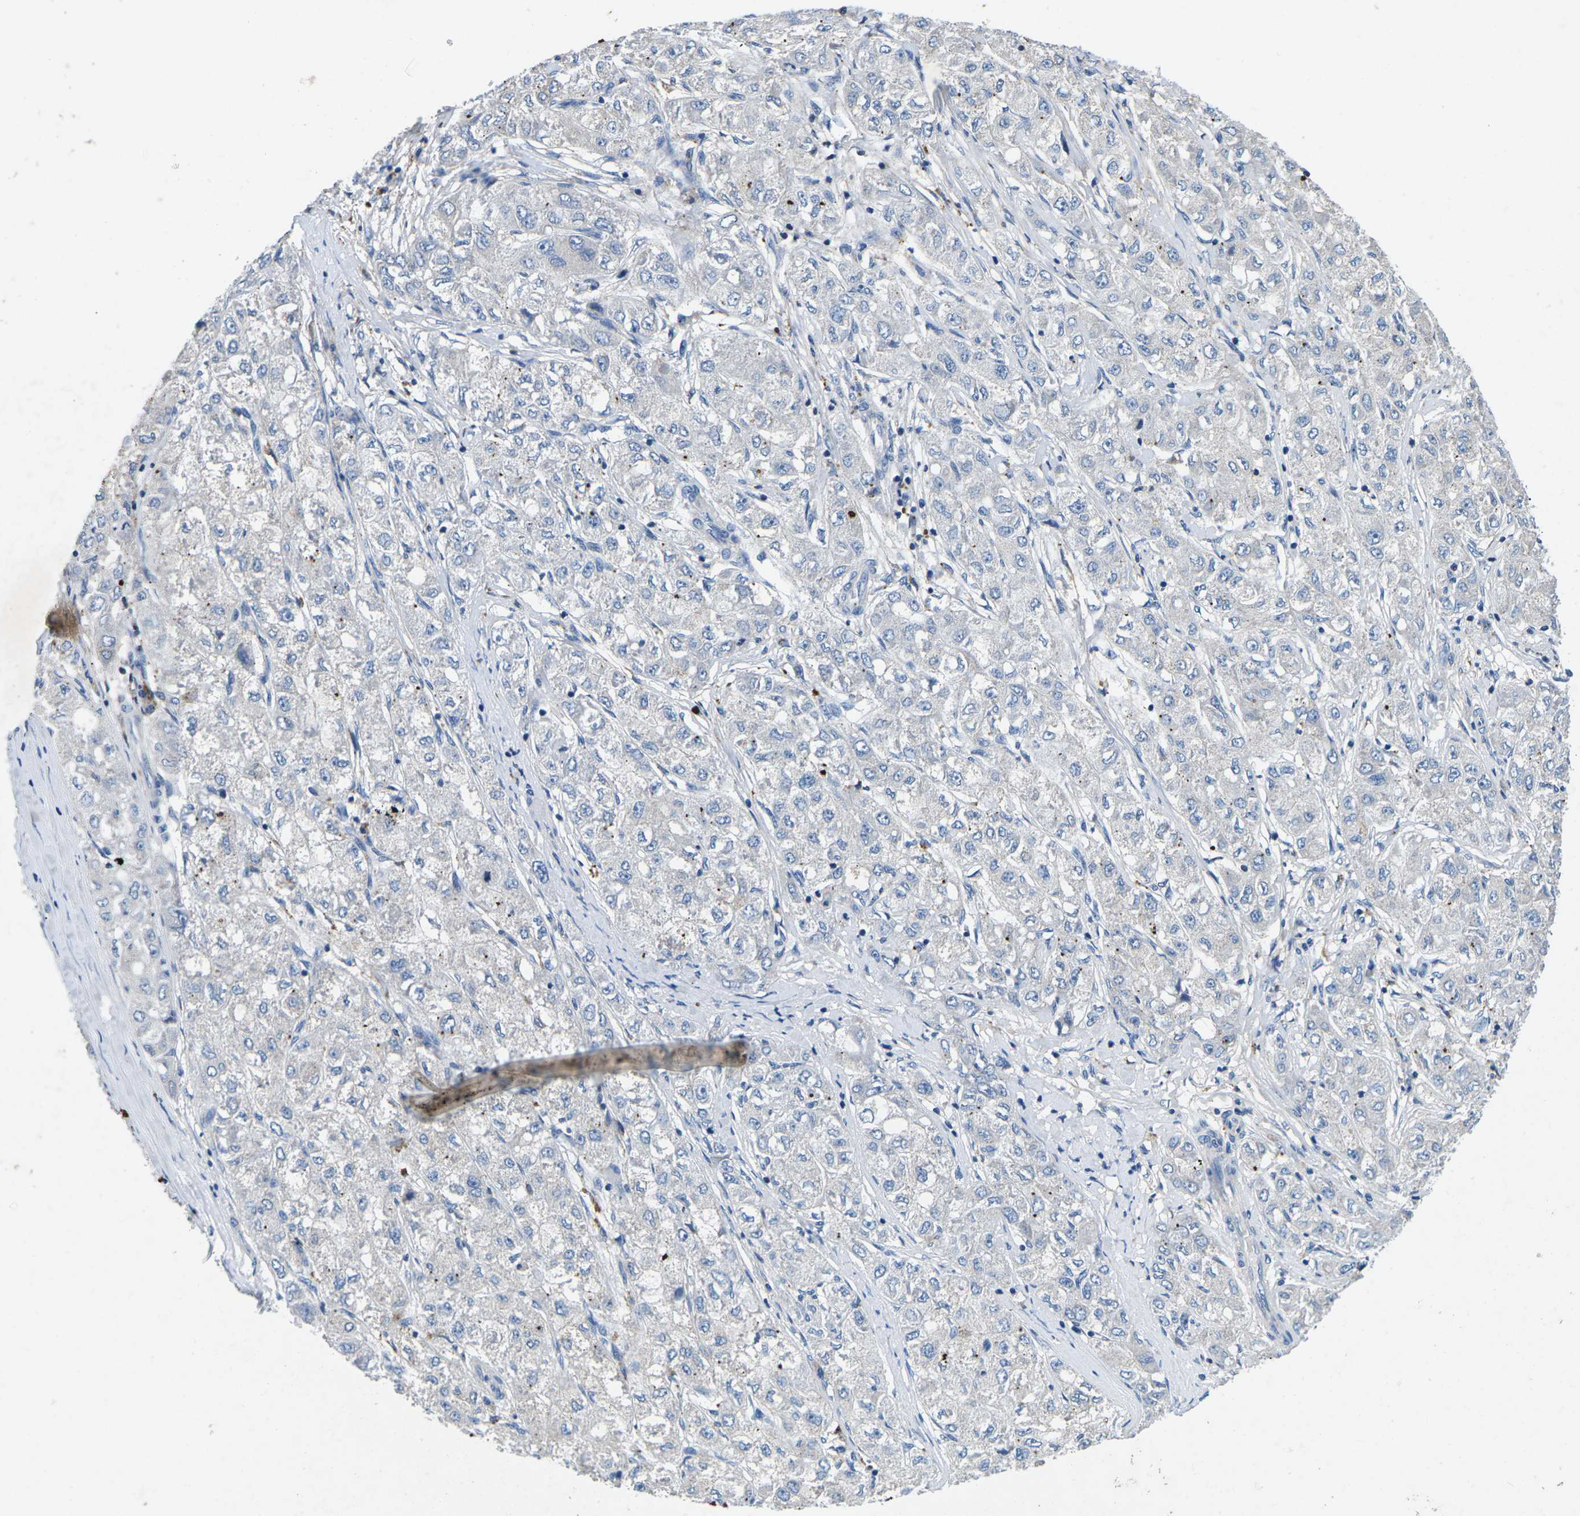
{"staining": {"intensity": "moderate", "quantity": "<25%", "location": "cytoplasmic/membranous"}, "tissue": "liver cancer", "cell_type": "Tumor cells", "image_type": "cancer", "snomed": [{"axis": "morphology", "description": "Carcinoma, Hepatocellular, NOS"}, {"axis": "topography", "description": "Liver"}], "caption": "The image reveals a brown stain indicating the presence of a protein in the cytoplasmic/membranous of tumor cells in liver cancer.", "gene": "PDCD6IP", "patient": {"sex": "male", "age": 80}}